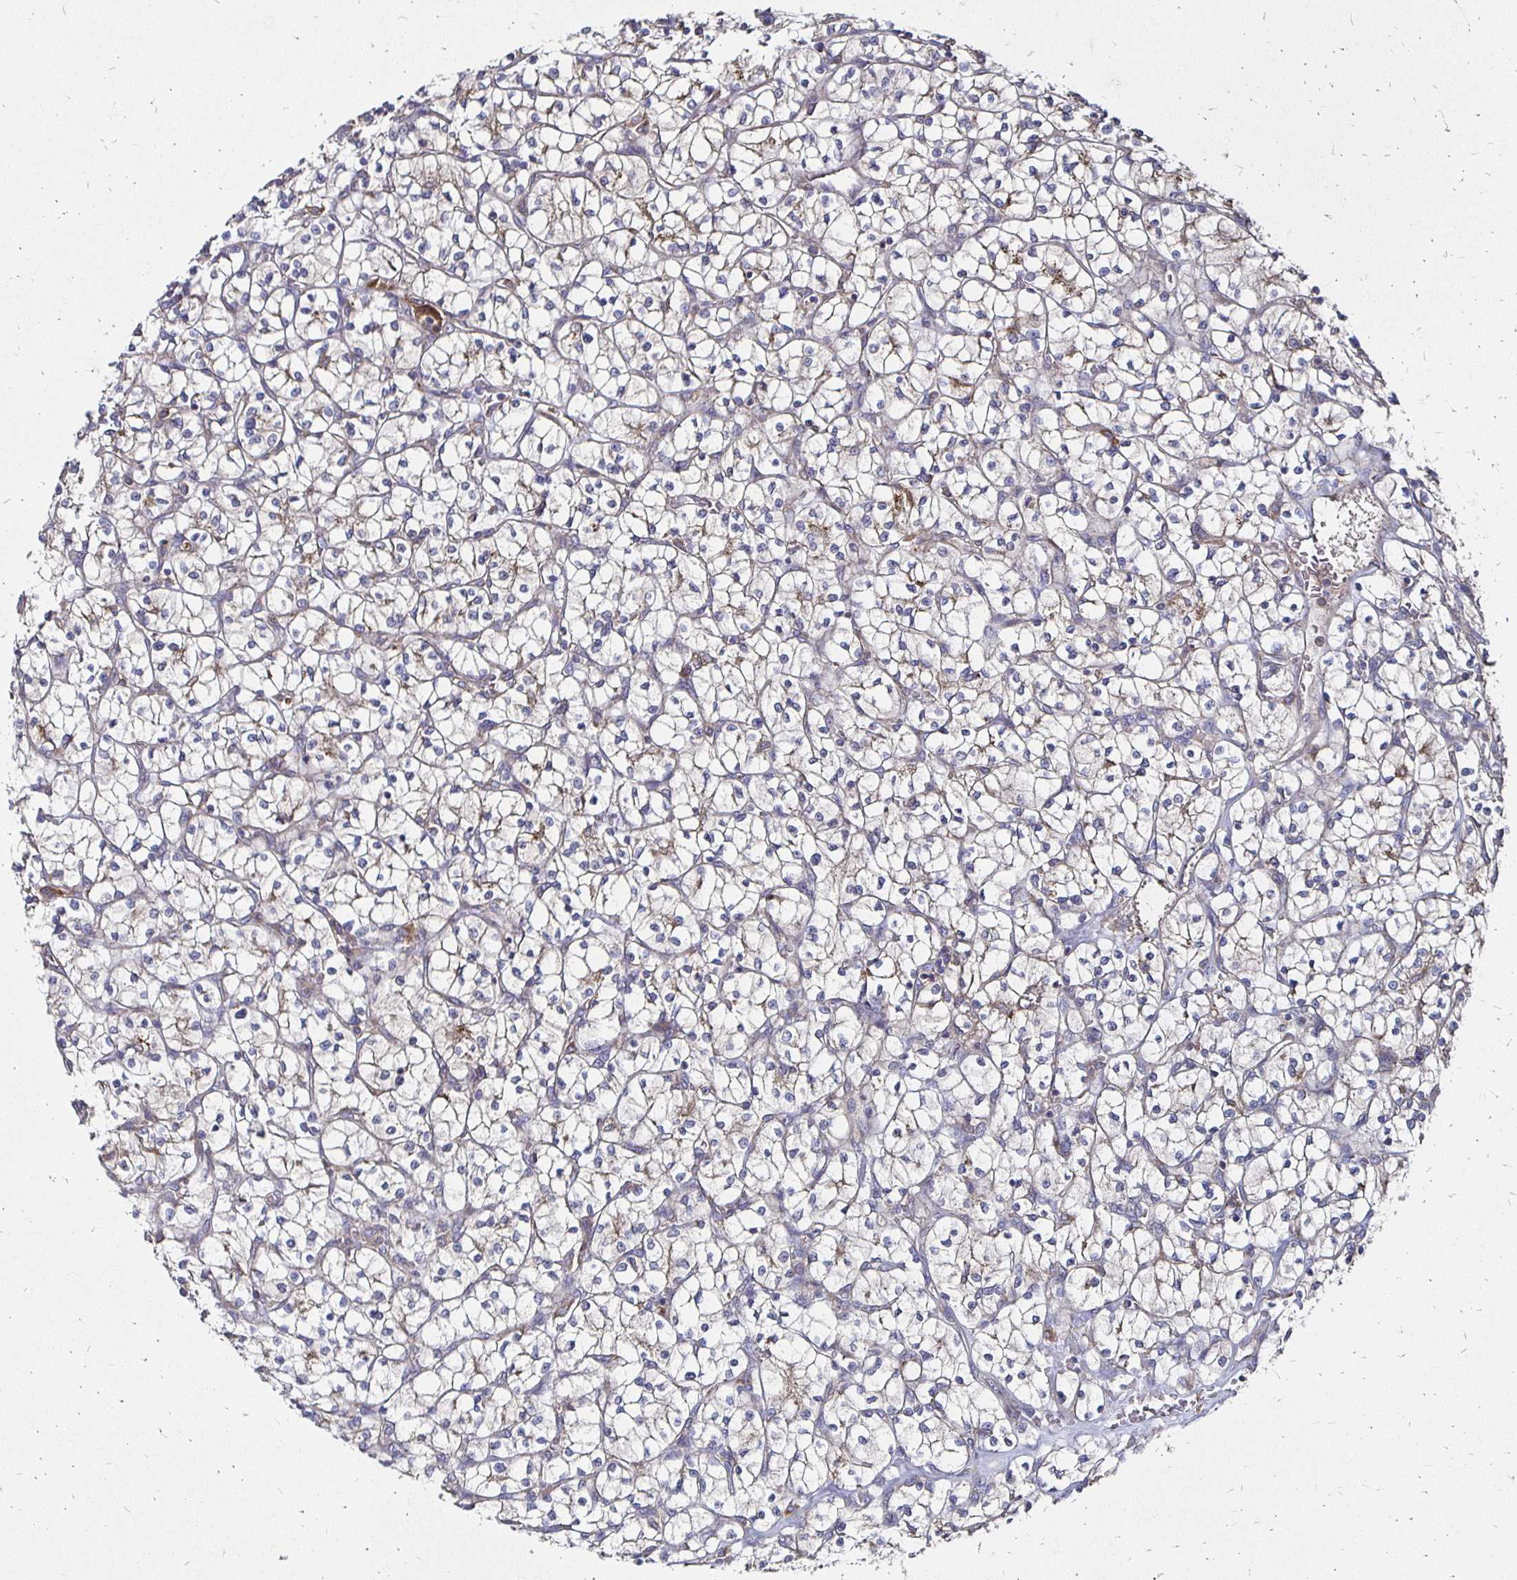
{"staining": {"intensity": "weak", "quantity": "<25%", "location": "cytoplasmic/membranous"}, "tissue": "renal cancer", "cell_type": "Tumor cells", "image_type": "cancer", "snomed": [{"axis": "morphology", "description": "Adenocarcinoma, NOS"}, {"axis": "topography", "description": "Kidney"}], "caption": "The photomicrograph reveals no staining of tumor cells in renal adenocarcinoma.", "gene": "NCSTN", "patient": {"sex": "female", "age": 64}}